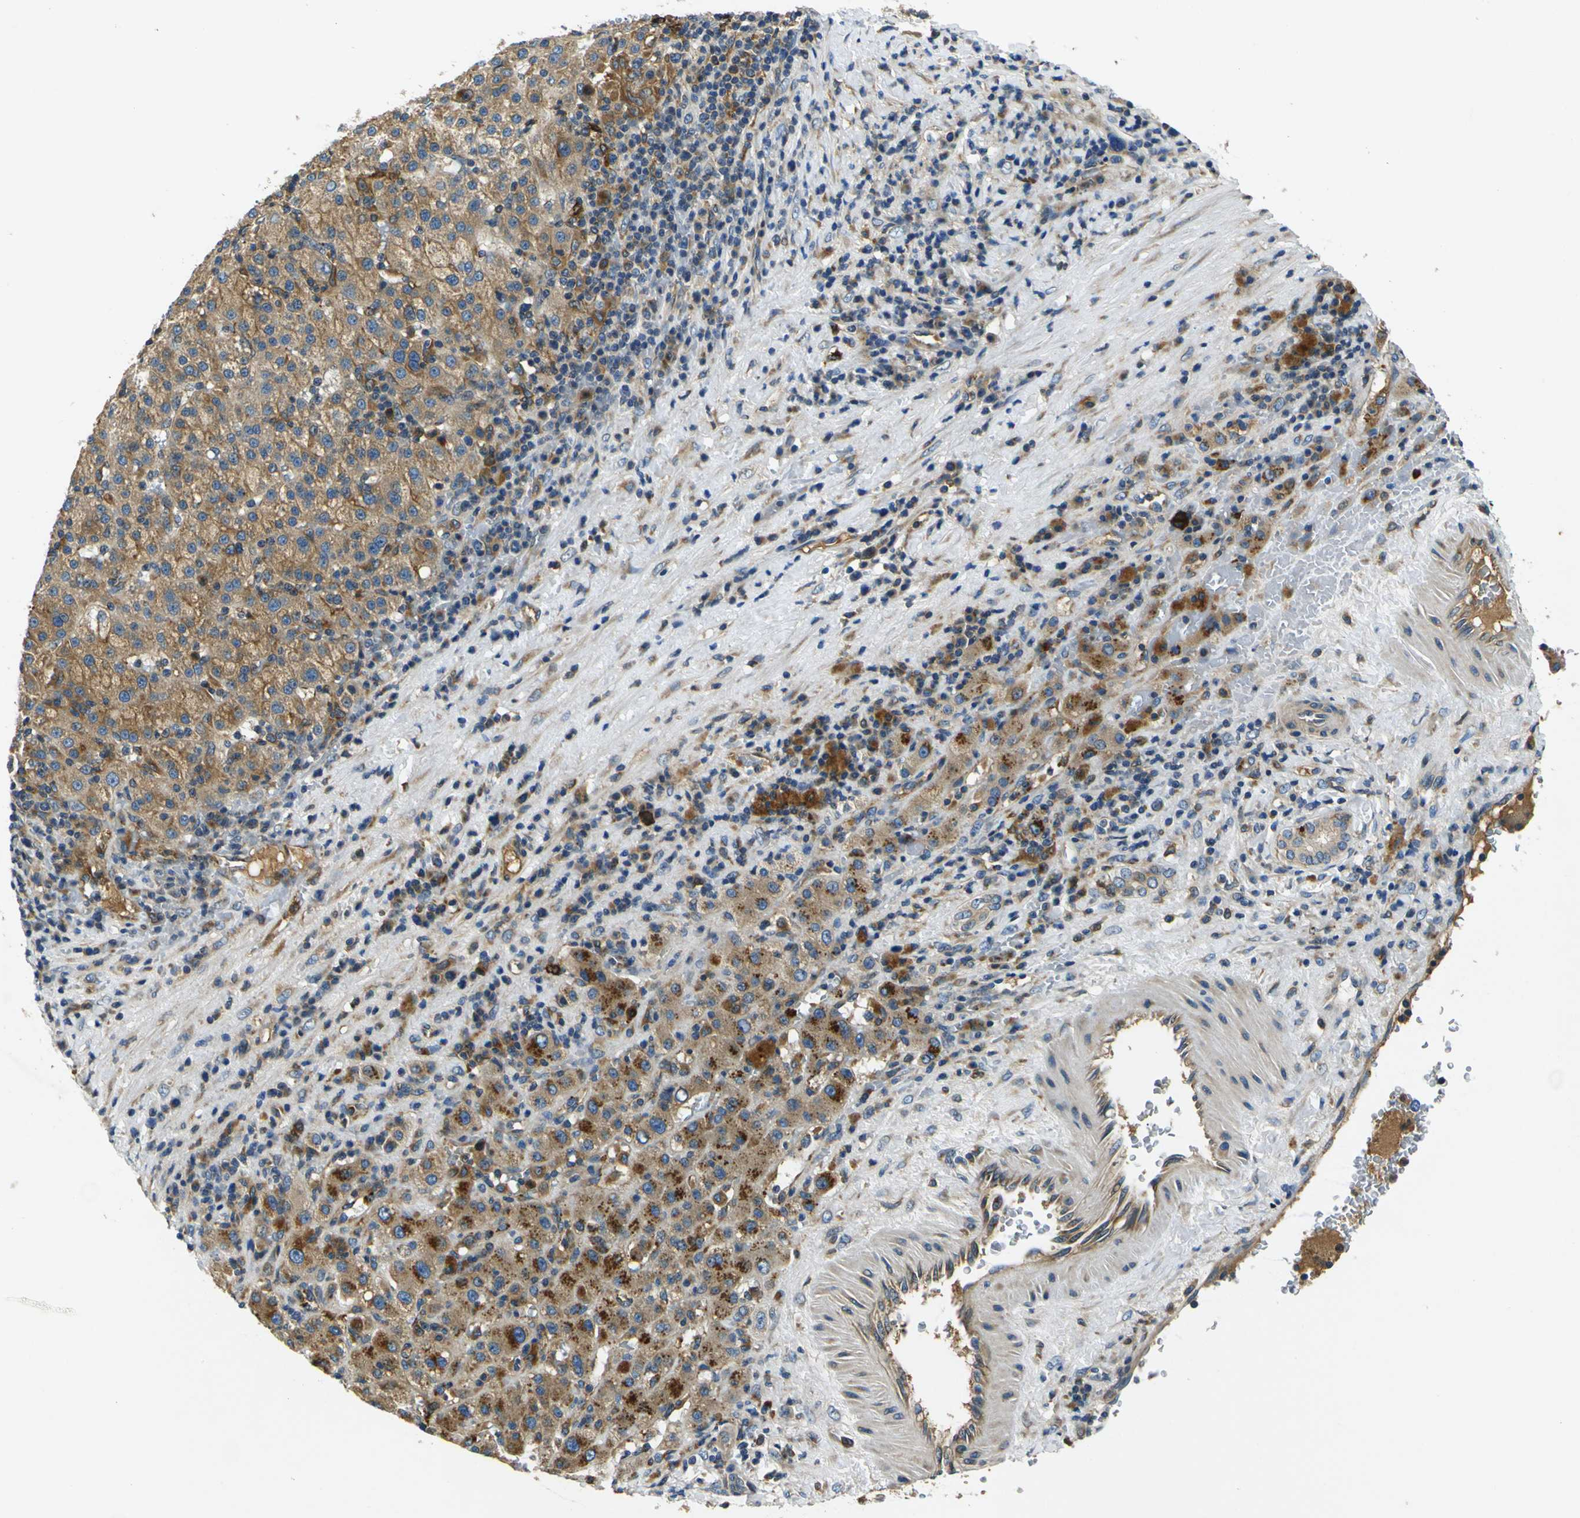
{"staining": {"intensity": "moderate", "quantity": ">75%", "location": "cytoplasmic/membranous"}, "tissue": "liver cancer", "cell_type": "Tumor cells", "image_type": "cancer", "snomed": [{"axis": "morphology", "description": "Carcinoma, Hepatocellular, NOS"}, {"axis": "topography", "description": "Liver"}], "caption": "The image demonstrates immunohistochemical staining of liver cancer (hepatocellular carcinoma). There is moderate cytoplasmic/membranous positivity is seen in about >75% of tumor cells. (DAB IHC, brown staining for protein, blue staining for nuclei).", "gene": "RAB1B", "patient": {"sex": "female", "age": 58}}